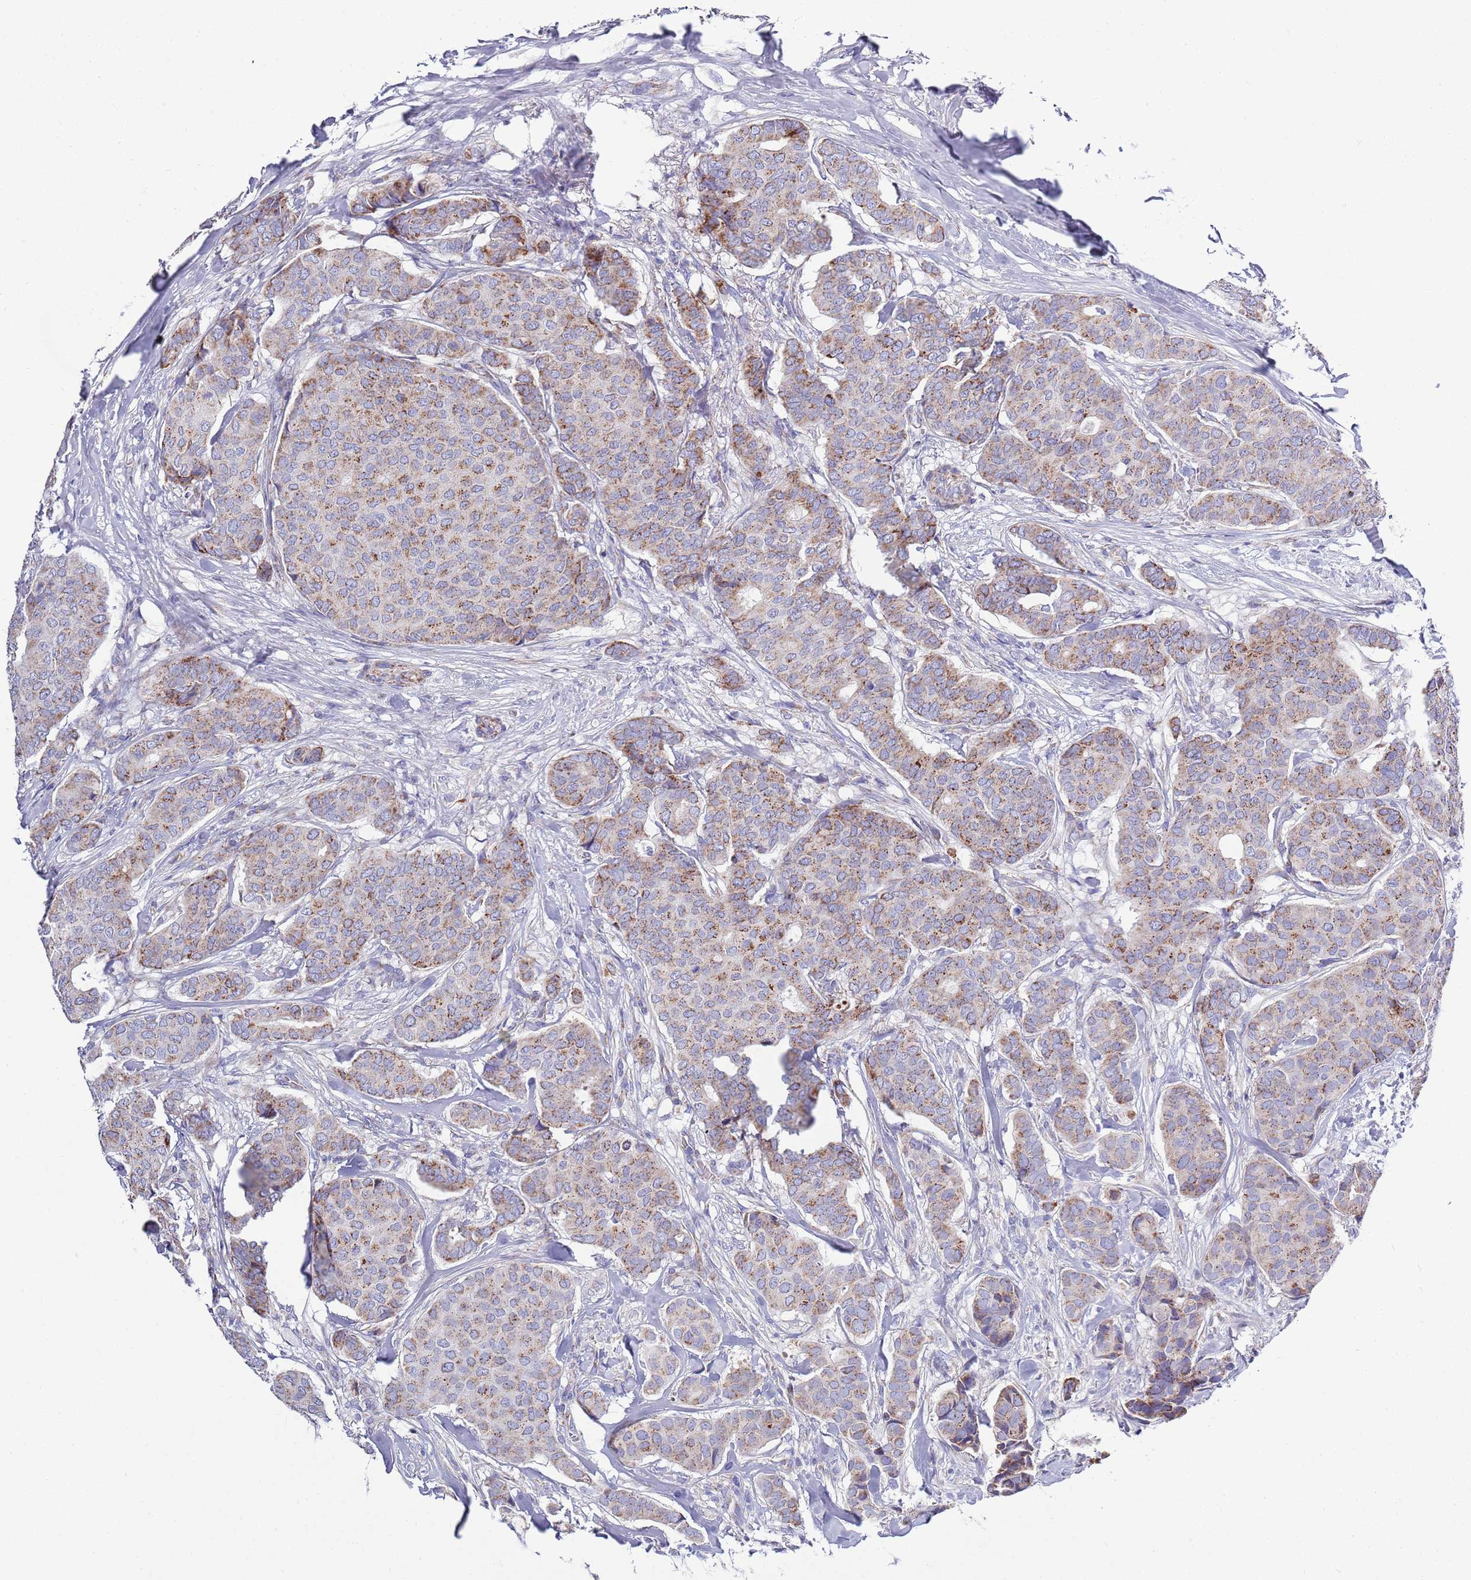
{"staining": {"intensity": "moderate", "quantity": "25%-75%", "location": "cytoplasmic/membranous"}, "tissue": "breast cancer", "cell_type": "Tumor cells", "image_type": "cancer", "snomed": [{"axis": "morphology", "description": "Duct carcinoma"}, {"axis": "topography", "description": "Breast"}], "caption": "Immunohistochemistry micrograph of human breast intraductal carcinoma stained for a protein (brown), which shows medium levels of moderate cytoplasmic/membranous expression in about 25%-75% of tumor cells.", "gene": "EMC8", "patient": {"sex": "female", "age": 75}}